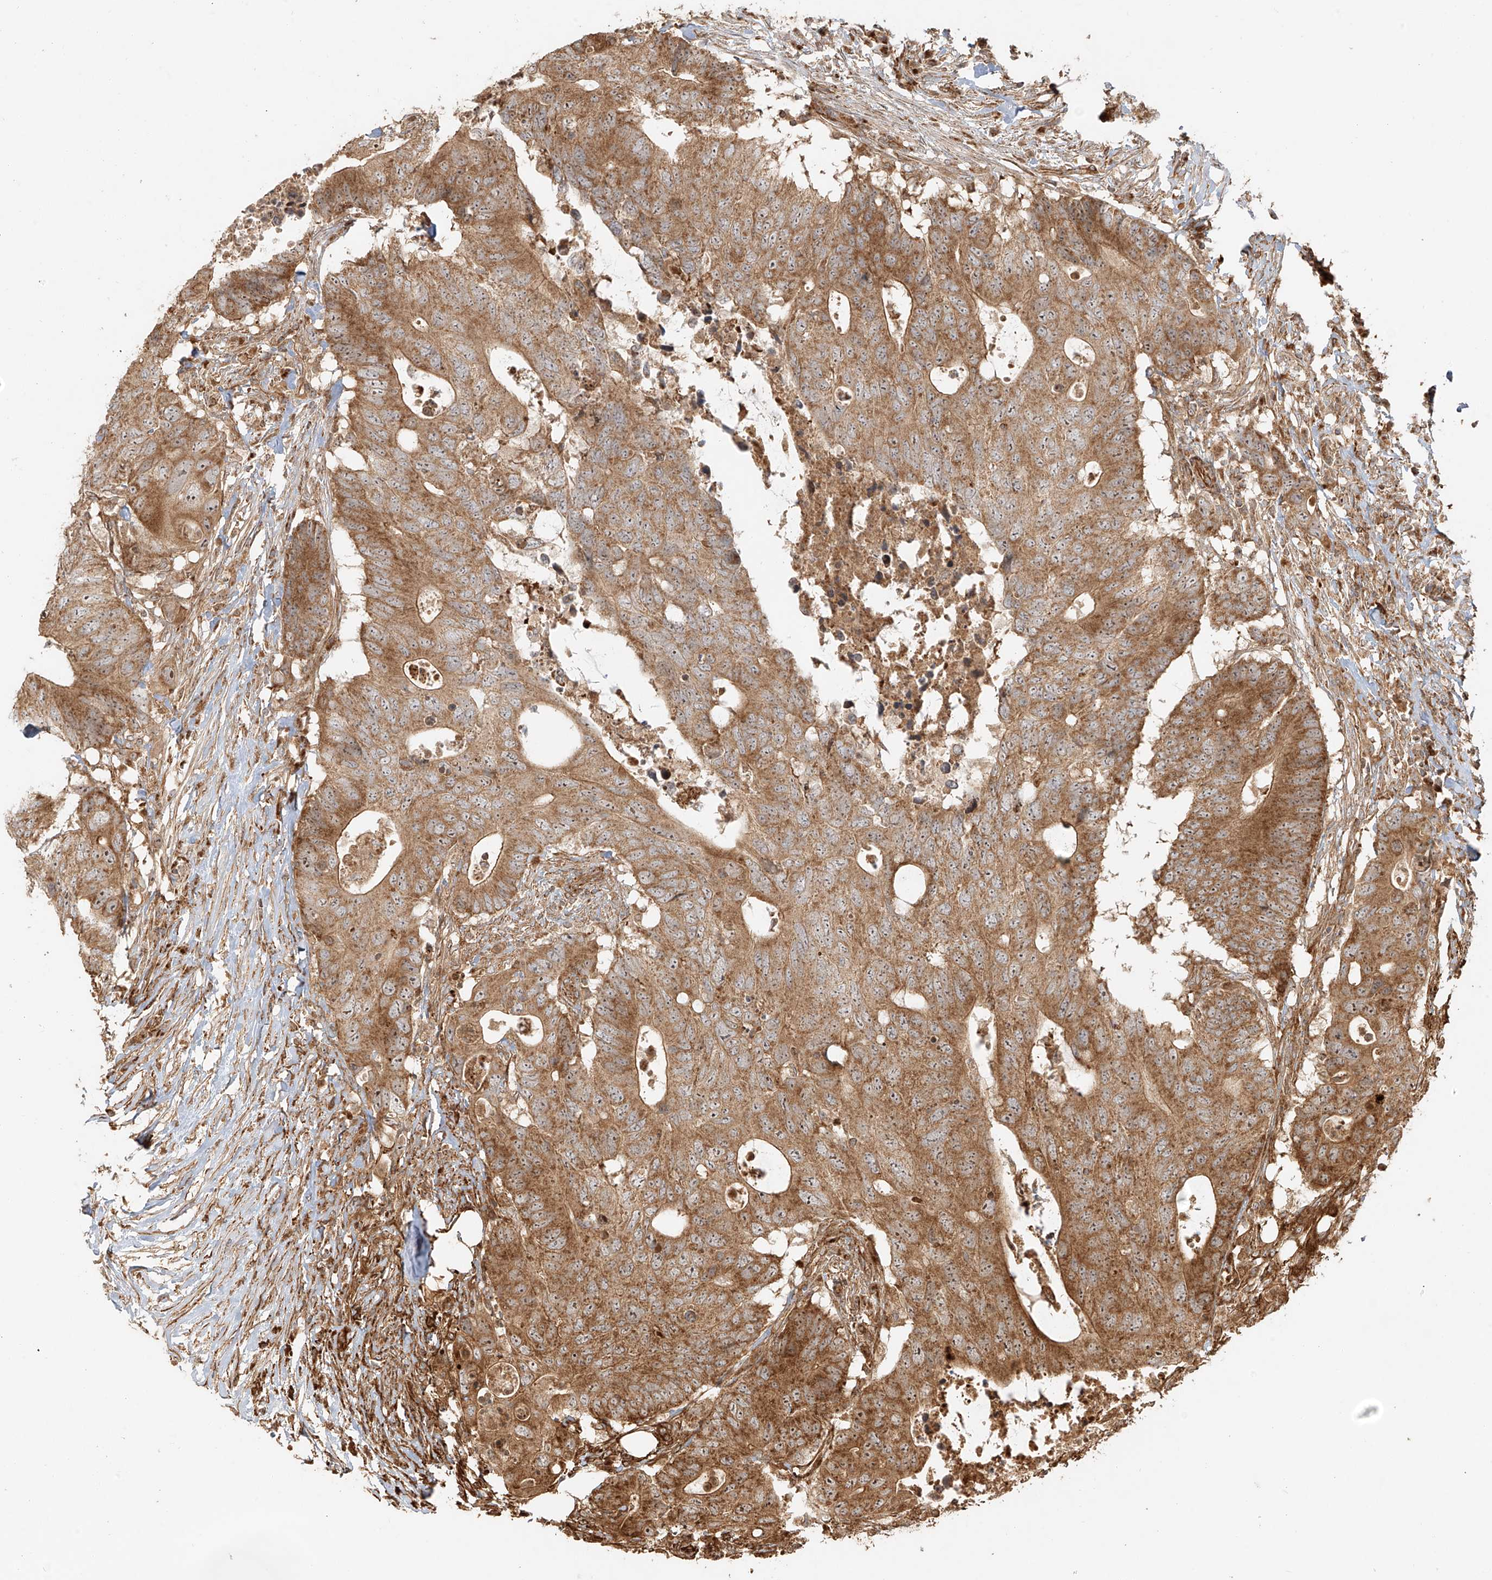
{"staining": {"intensity": "moderate", "quantity": ">75%", "location": "cytoplasmic/membranous"}, "tissue": "colorectal cancer", "cell_type": "Tumor cells", "image_type": "cancer", "snomed": [{"axis": "morphology", "description": "Adenocarcinoma, NOS"}, {"axis": "topography", "description": "Colon"}], "caption": "This is an image of immunohistochemistry staining of adenocarcinoma (colorectal), which shows moderate staining in the cytoplasmic/membranous of tumor cells.", "gene": "MIPEP", "patient": {"sex": "male", "age": 71}}